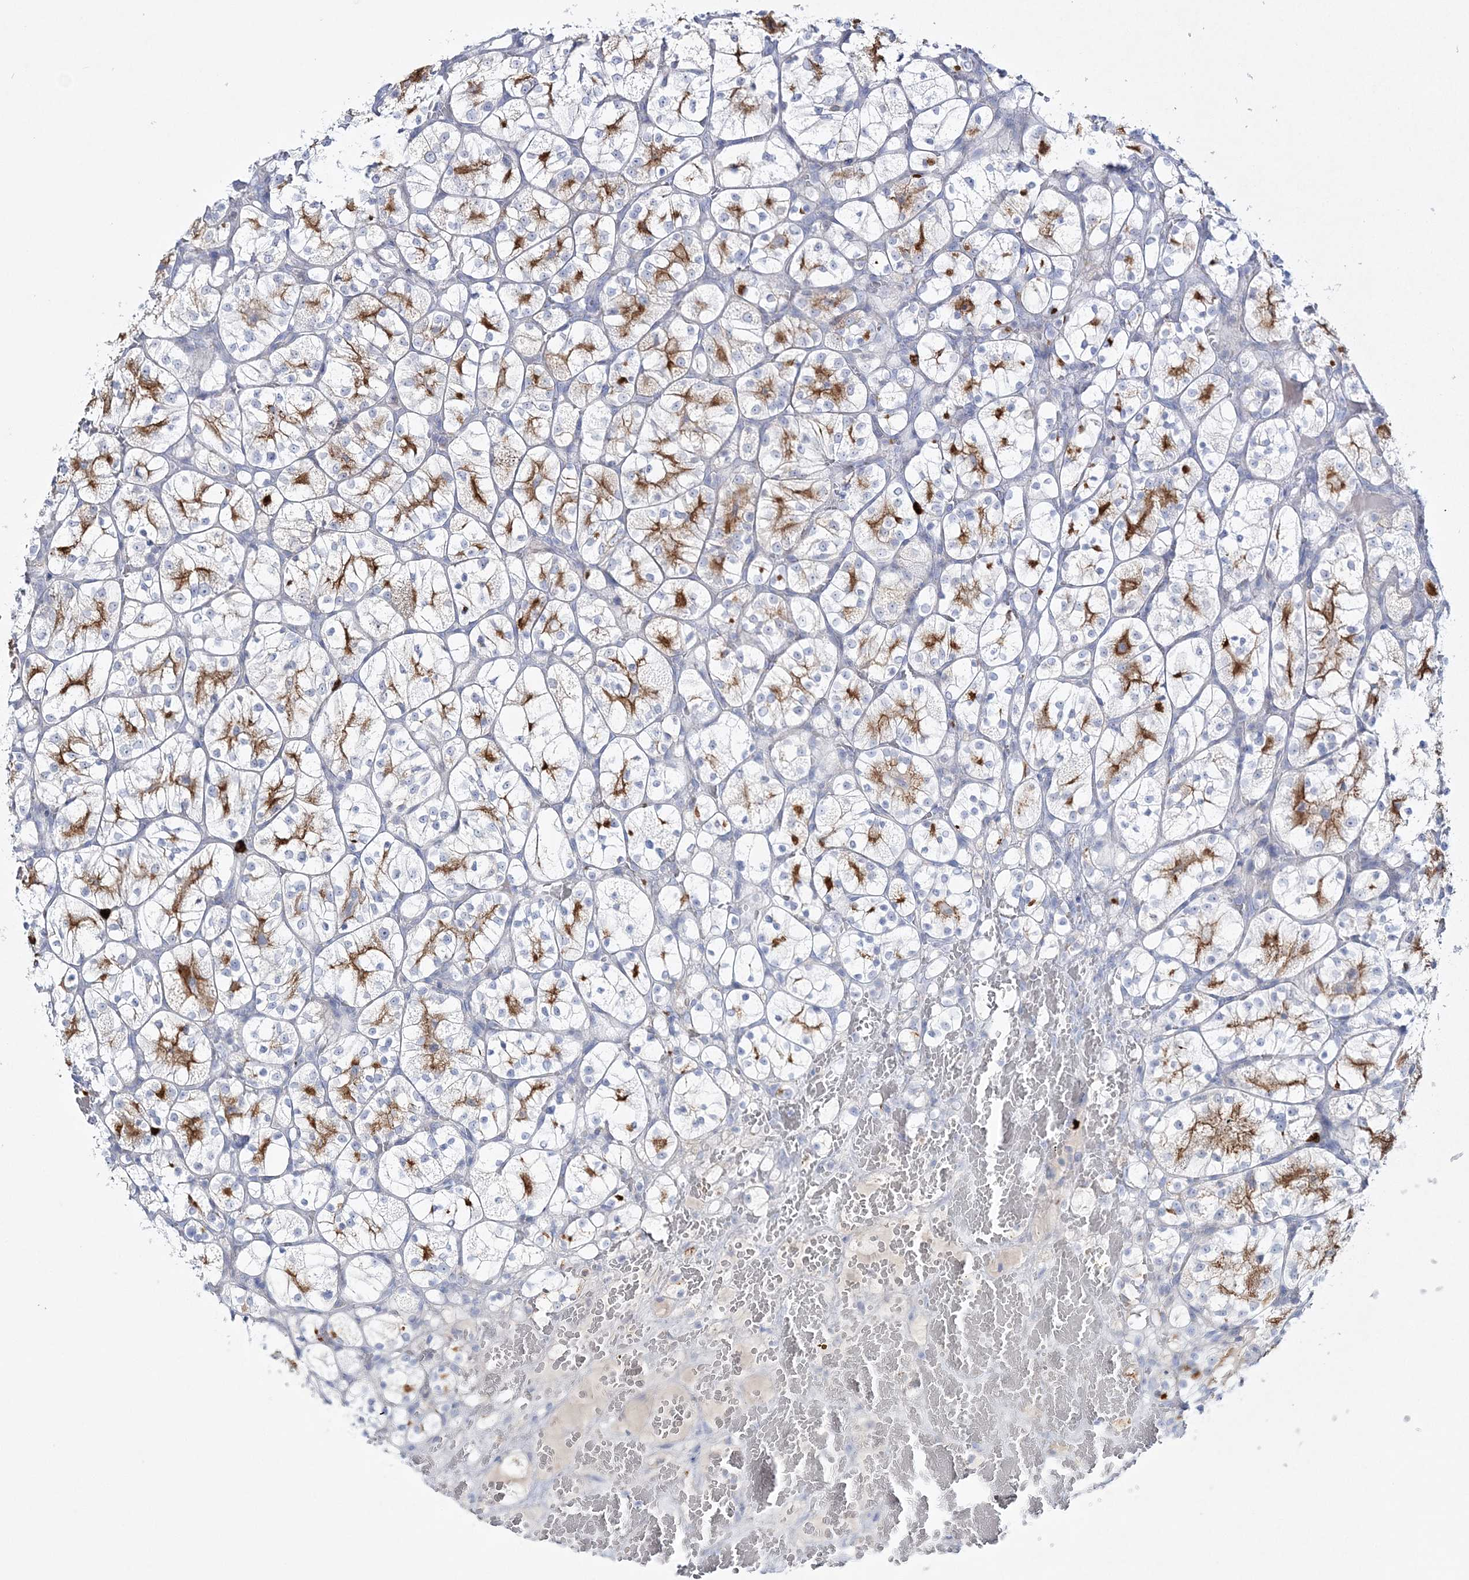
{"staining": {"intensity": "moderate", "quantity": "25%-75%", "location": "cytoplasmic/membranous"}, "tissue": "renal cancer", "cell_type": "Tumor cells", "image_type": "cancer", "snomed": [{"axis": "morphology", "description": "Adenocarcinoma, NOS"}, {"axis": "topography", "description": "Kidney"}], "caption": "The immunohistochemical stain shows moderate cytoplasmic/membranous expression in tumor cells of renal cancer tissue.", "gene": "WDSUB1", "patient": {"sex": "female", "age": 69}}